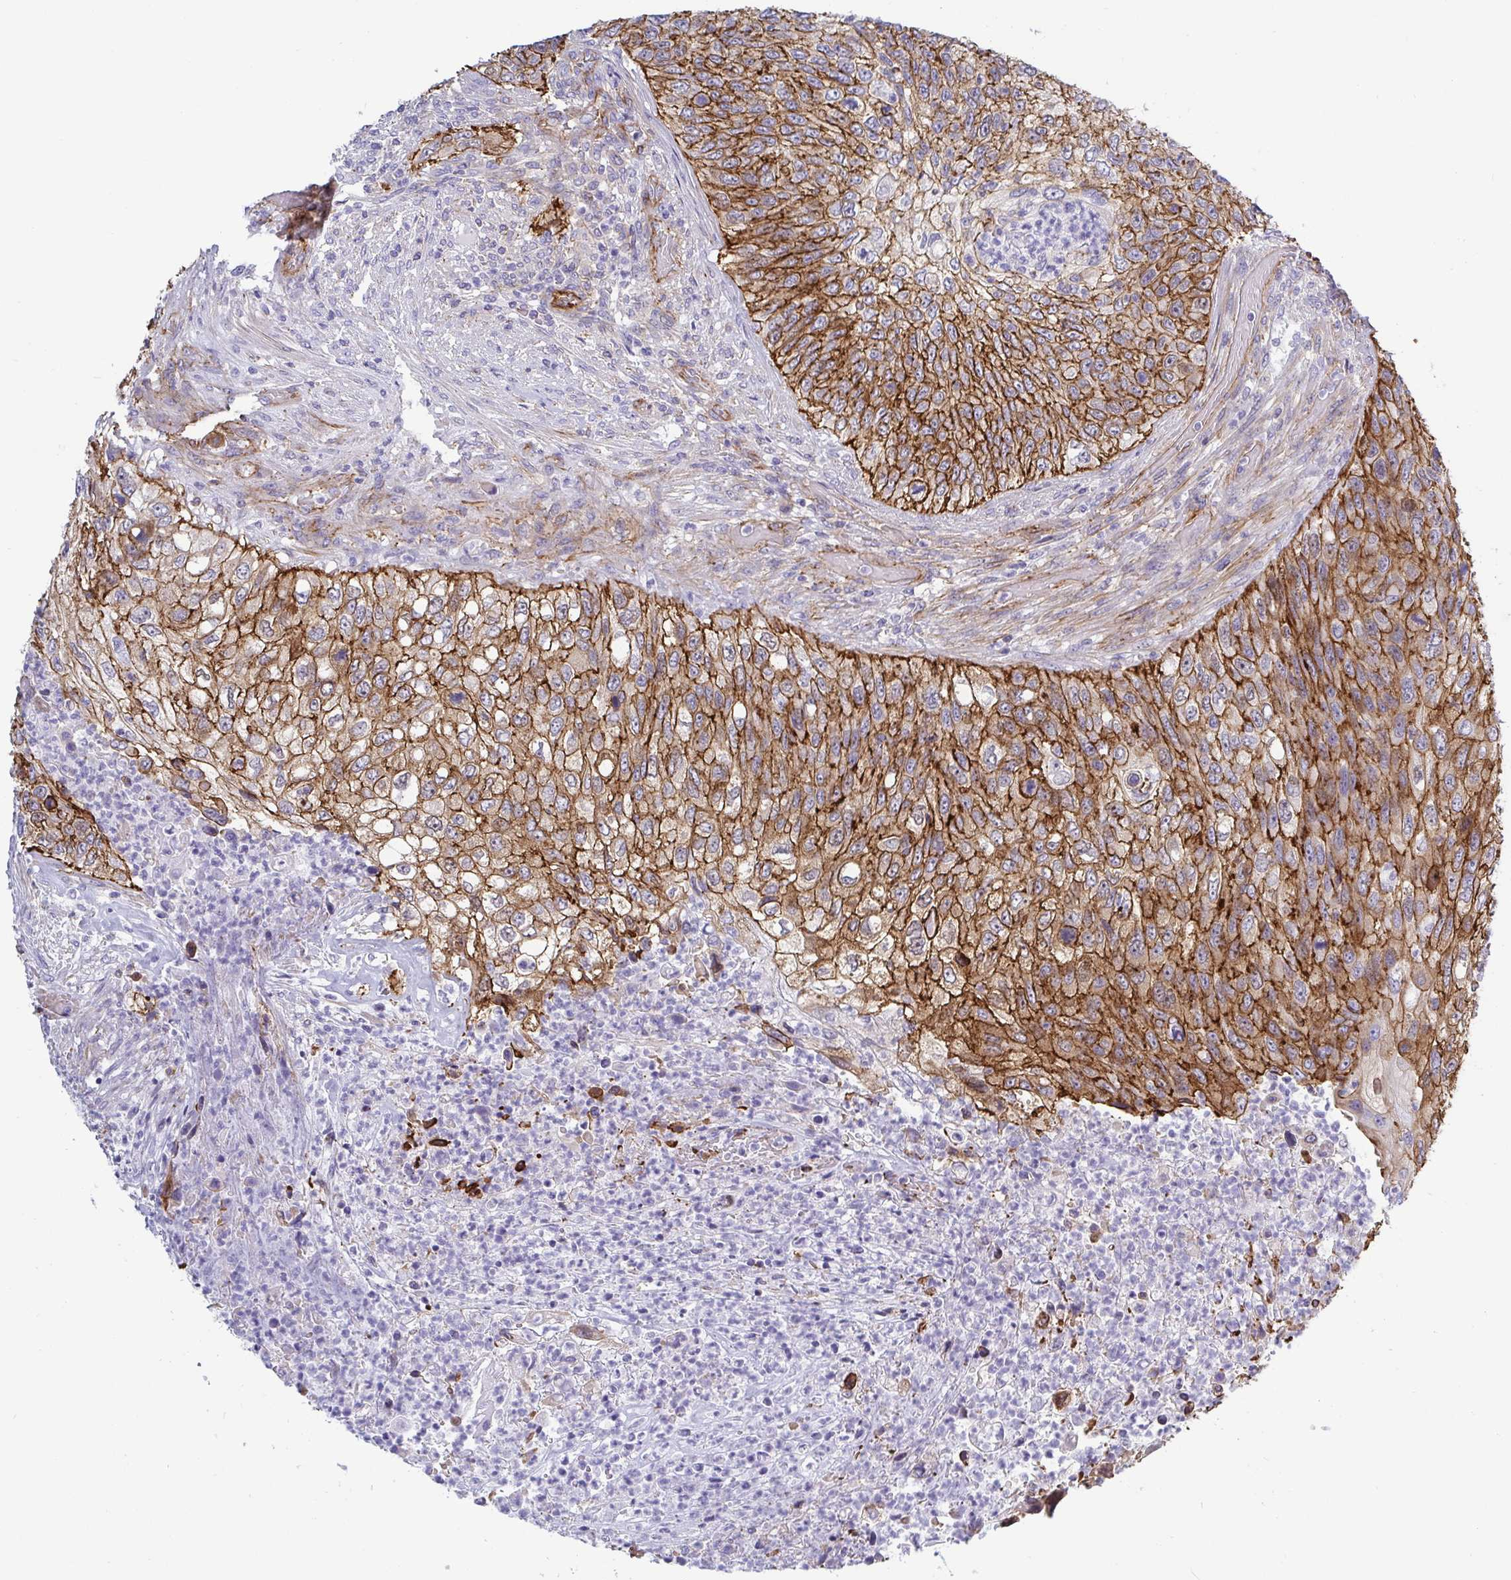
{"staining": {"intensity": "moderate", "quantity": ">75%", "location": "cytoplasmic/membranous"}, "tissue": "urothelial cancer", "cell_type": "Tumor cells", "image_type": "cancer", "snomed": [{"axis": "morphology", "description": "Urothelial carcinoma, High grade"}, {"axis": "topography", "description": "Urinary bladder"}], "caption": "About >75% of tumor cells in human urothelial cancer demonstrate moderate cytoplasmic/membranous protein expression as visualized by brown immunohistochemical staining.", "gene": "LIMA1", "patient": {"sex": "female", "age": 60}}